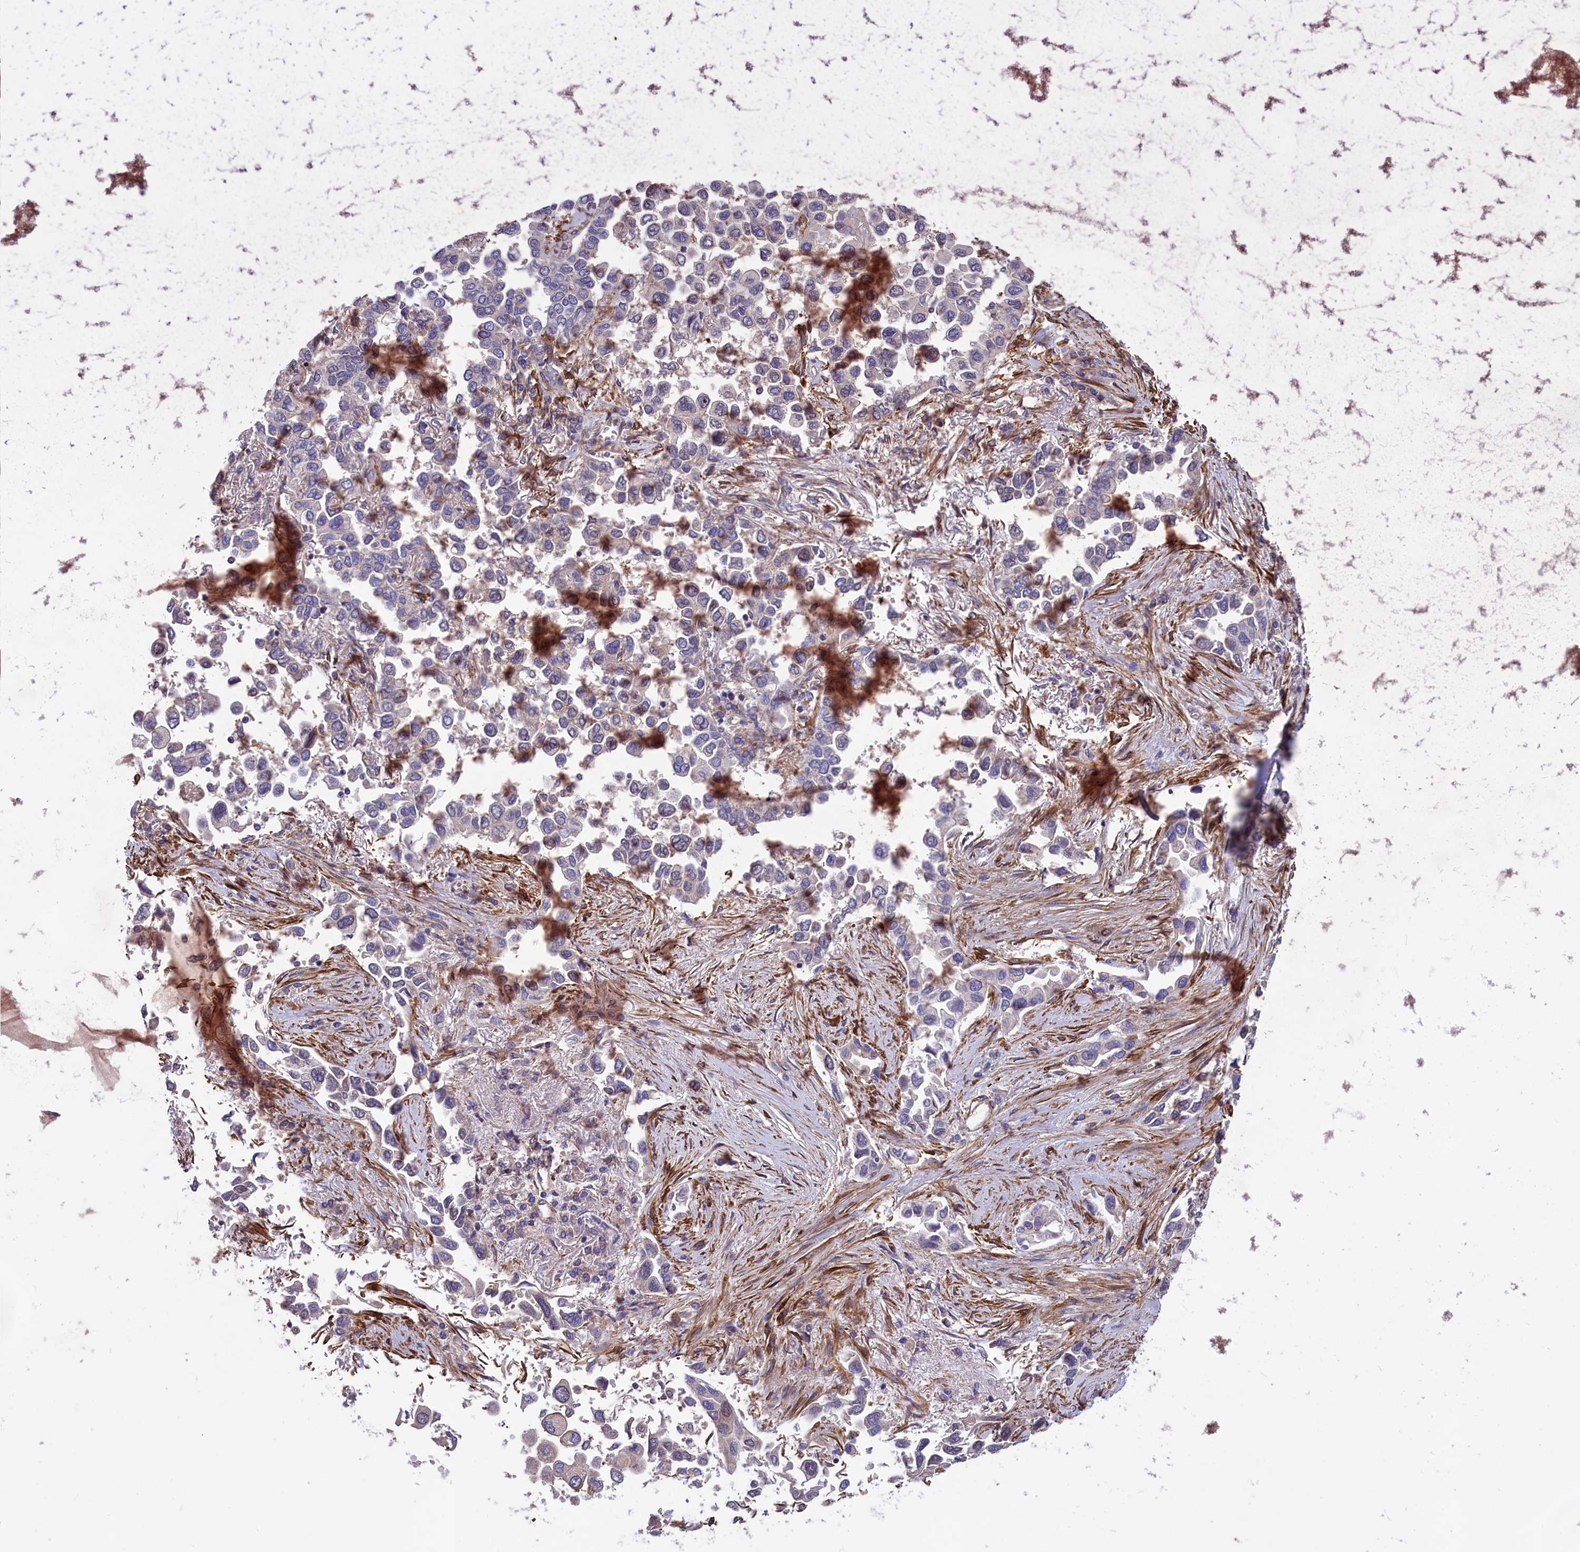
{"staining": {"intensity": "negative", "quantity": "none", "location": "none"}, "tissue": "lung cancer", "cell_type": "Tumor cells", "image_type": "cancer", "snomed": [{"axis": "morphology", "description": "Adenocarcinoma, NOS"}, {"axis": "topography", "description": "Lung"}], "caption": "Tumor cells are negative for brown protein staining in lung cancer (adenocarcinoma).", "gene": "AMDHD2", "patient": {"sex": "female", "age": 76}}